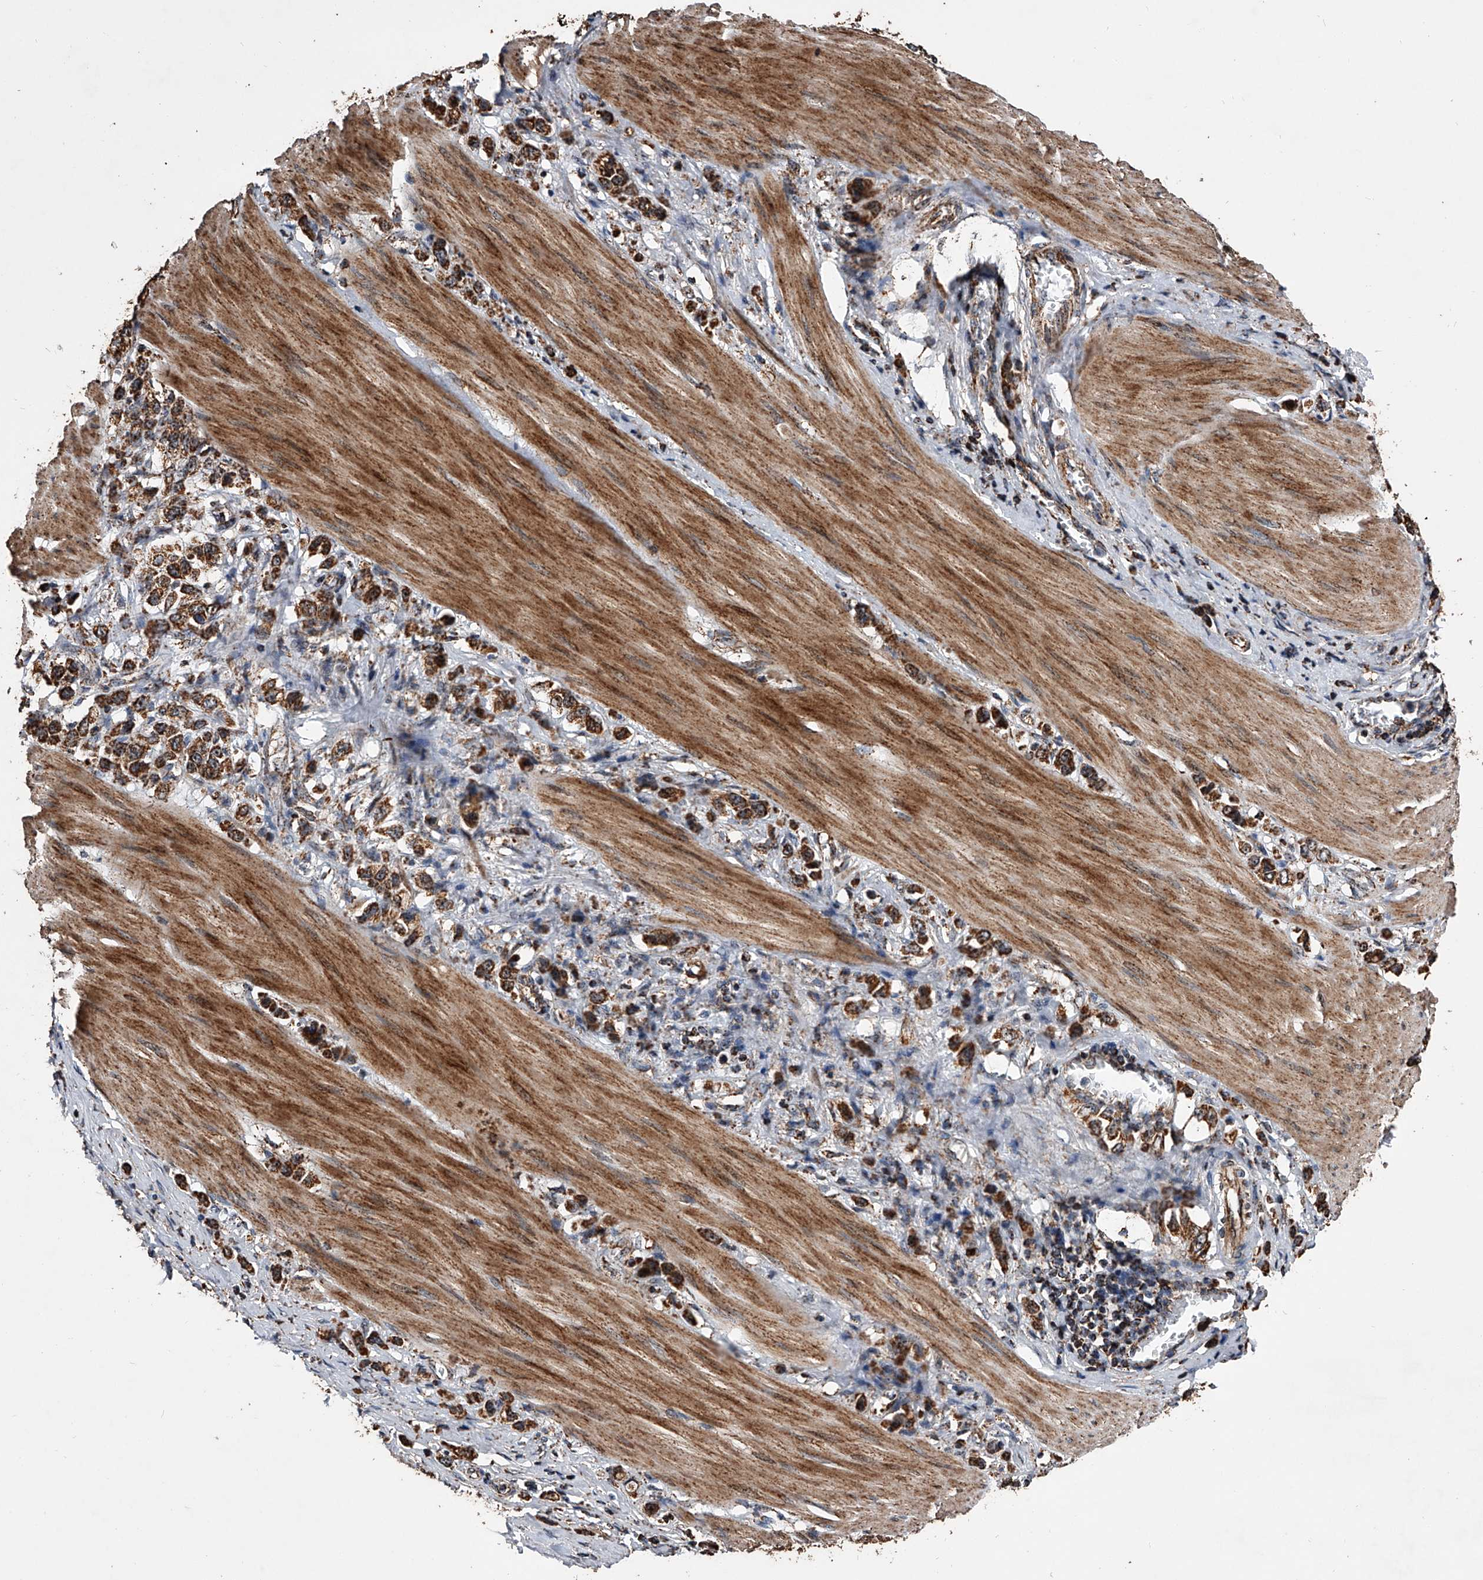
{"staining": {"intensity": "strong", "quantity": ">75%", "location": "cytoplasmic/membranous"}, "tissue": "stomach cancer", "cell_type": "Tumor cells", "image_type": "cancer", "snomed": [{"axis": "morphology", "description": "Adenocarcinoma, NOS"}, {"axis": "topography", "description": "Stomach"}], "caption": "Stomach cancer (adenocarcinoma) stained with a brown dye reveals strong cytoplasmic/membranous positive staining in about >75% of tumor cells.", "gene": "SMPDL3A", "patient": {"sex": "female", "age": 65}}